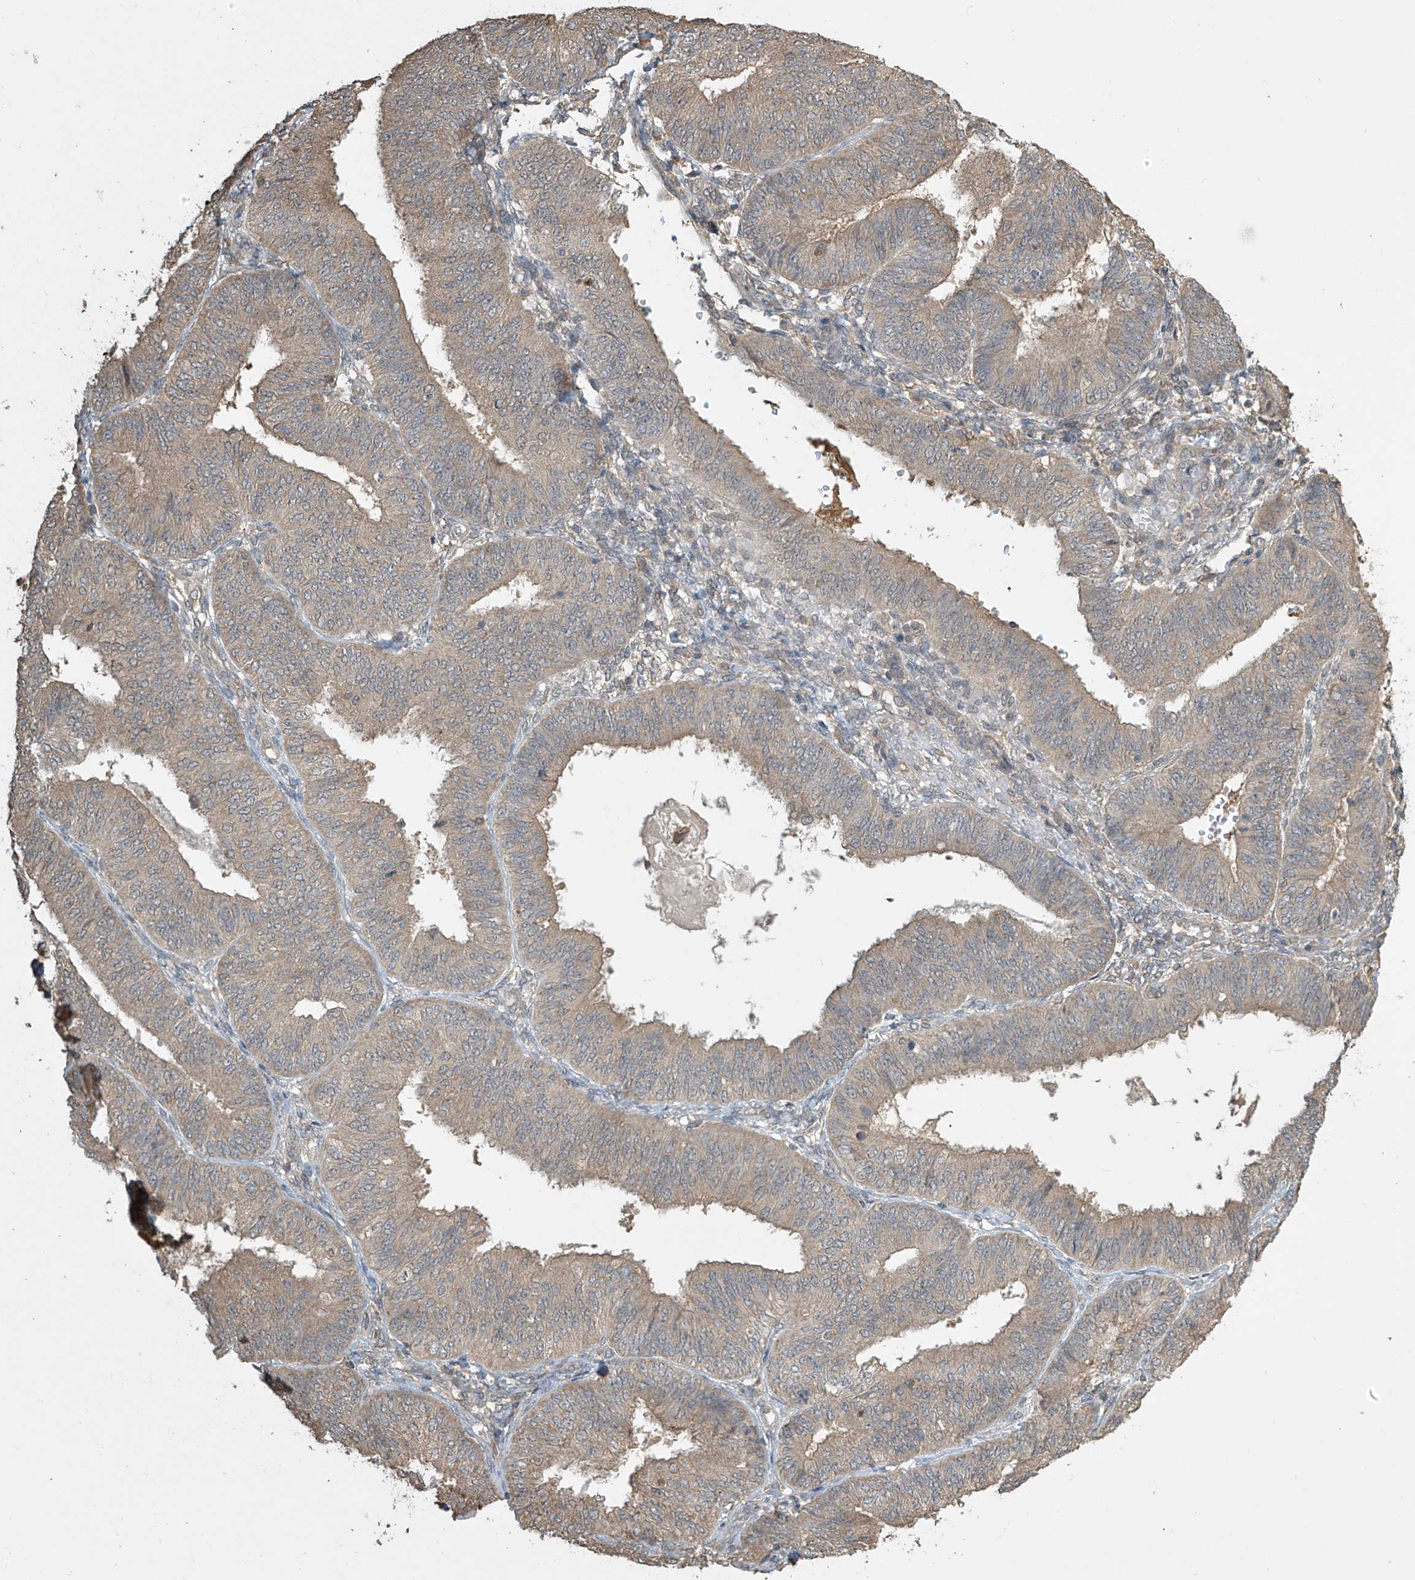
{"staining": {"intensity": "weak", "quantity": ">75%", "location": "cytoplasmic/membranous"}, "tissue": "endometrial cancer", "cell_type": "Tumor cells", "image_type": "cancer", "snomed": [{"axis": "morphology", "description": "Adenocarcinoma, NOS"}, {"axis": "topography", "description": "Endometrium"}], "caption": "Weak cytoplasmic/membranous positivity for a protein is seen in approximately >75% of tumor cells of endometrial adenocarcinoma using immunohistochemistry (IHC).", "gene": "SLFN14", "patient": {"sex": "female", "age": 58}}